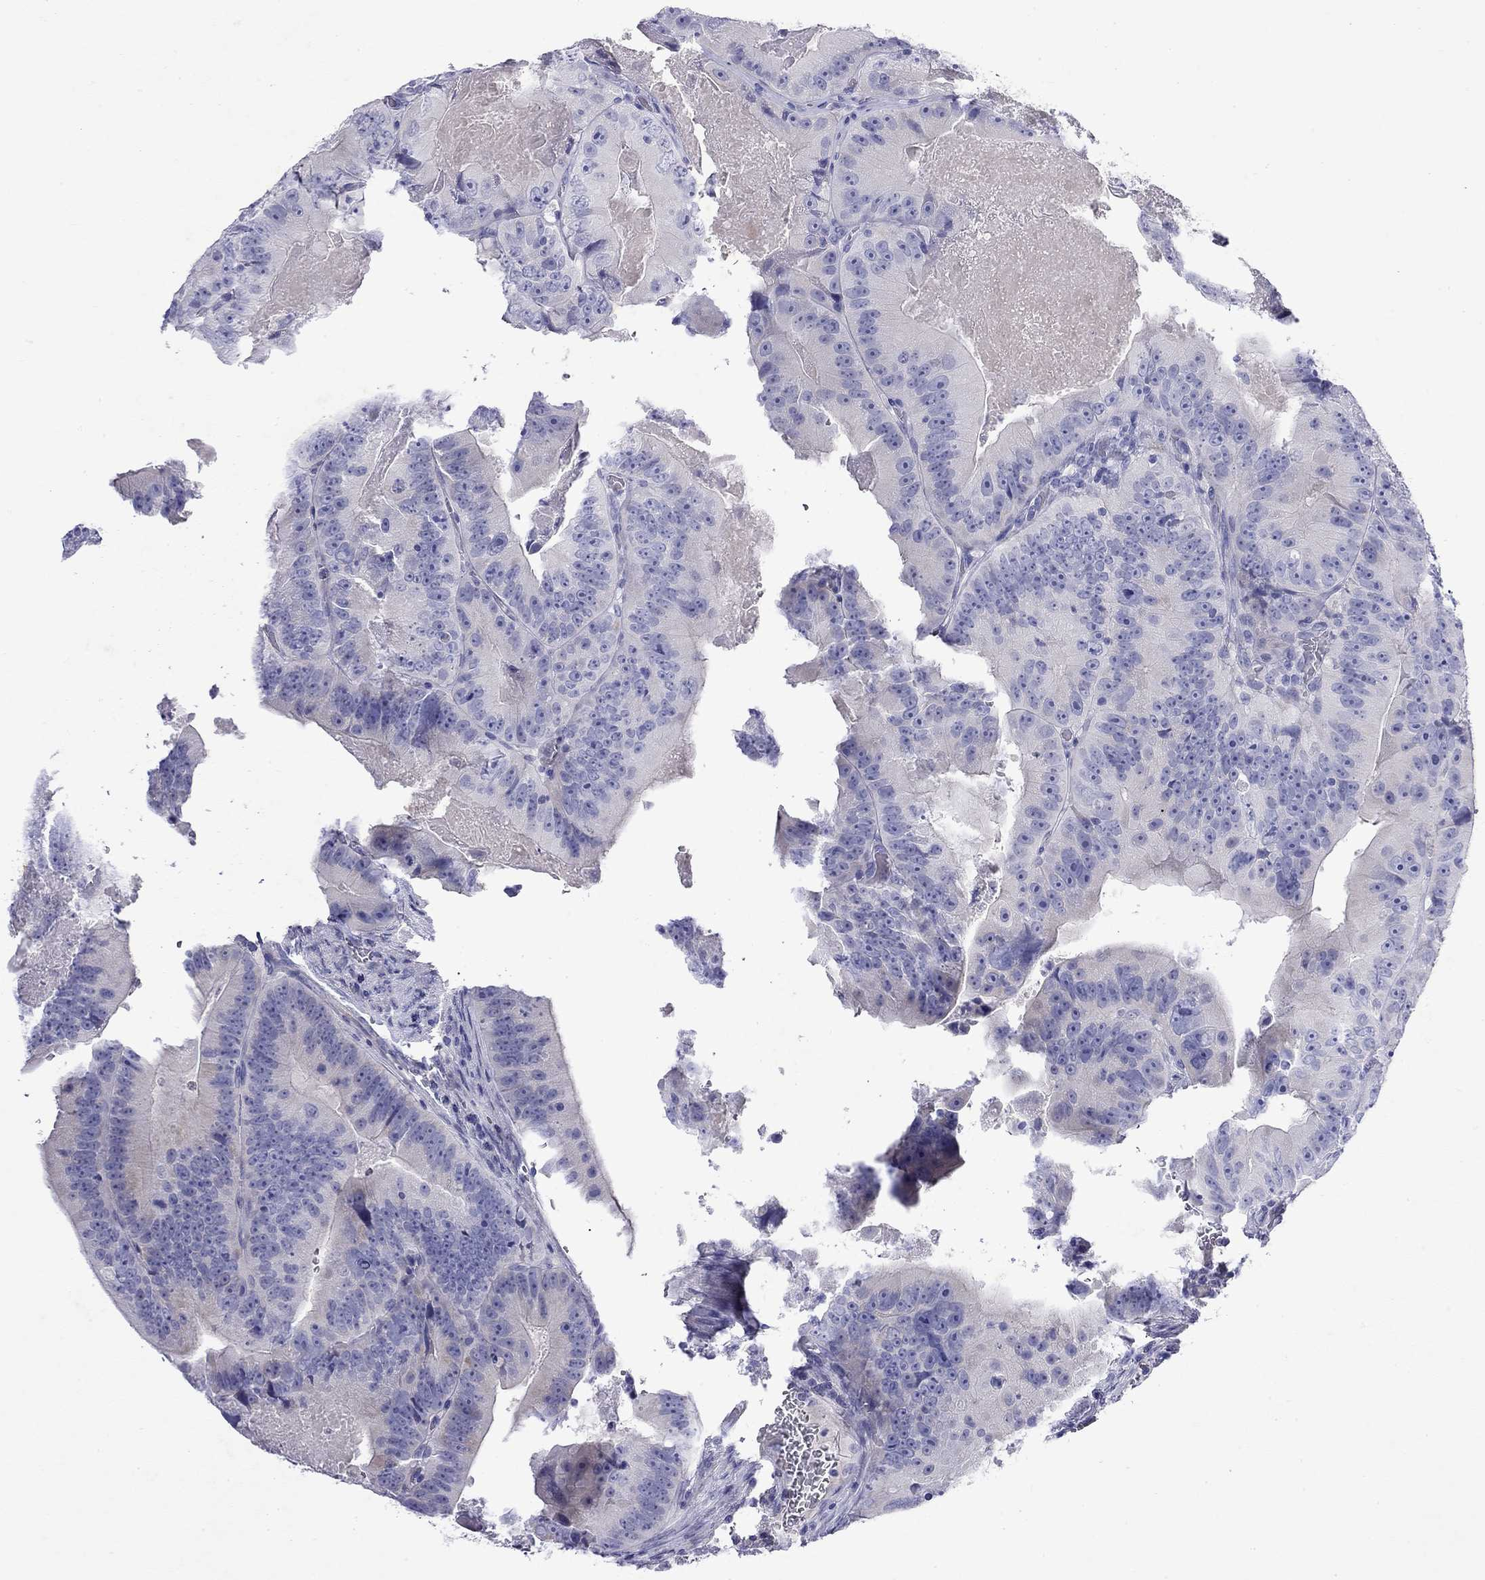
{"staining": {"intensity": "negative", "quantity": "none", "location": "none"}, "tissue": "colorectal cancer", "cell_type": "Tumor cells", "image_type": "cancer", "snomed": [{"axis": "morphology", "description": "Adenocarcinoma, NOS"}, {"axis": "topography", "description": "Colon"}], "caption": "Adenocarcinoma (colorectal) stained for a protein using immunohistochemistry exhibits no positivity tumor cells.", "gene": "GNAT3", "patient": {"sex": "female", "age": 86}}